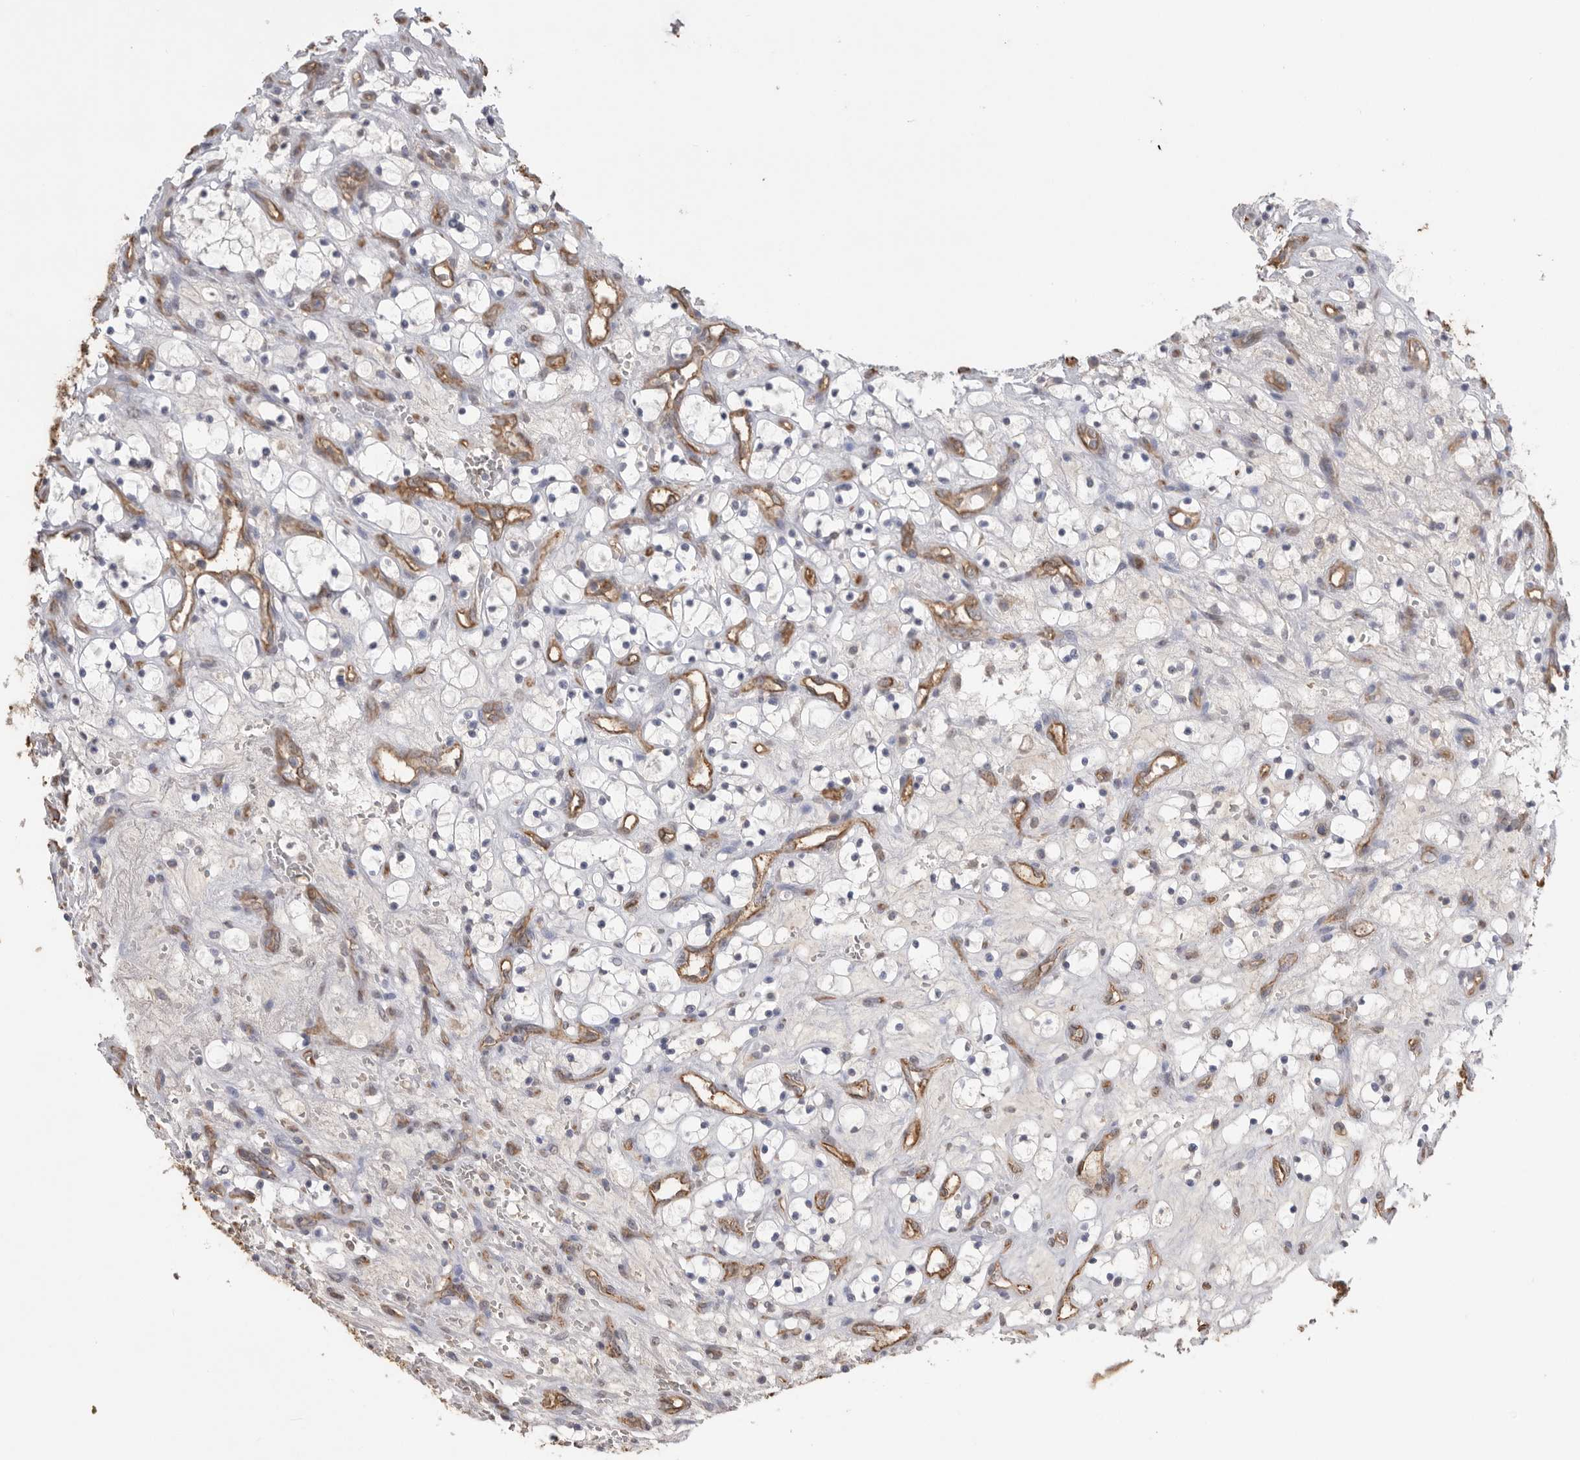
{"staining": {"intensity": "negative", "quantity": "none", "location": "none"}, "tissue": "renal cancer", "cell_type": "Tumor cells", "image_type": "cancer", "snomed": [{"axis": "morphology", "description": "Adenocarcinoma, NOS"}, {"axis": "topography", "description": "Kidney"}], "caption": "High magnification brightfield microscopy of adenocarcinoma (renal) stained with DAB (3,3'-diaminobenzidine) (brown) and counterstained with hematoxylin (blue): tumor cells show no significant expression. (Brightfield microscopy of DAB immunohistochemistry (IHC) at high magnification).", "gene": "IL27", "patient": {"sex": "female", "age": 69}}